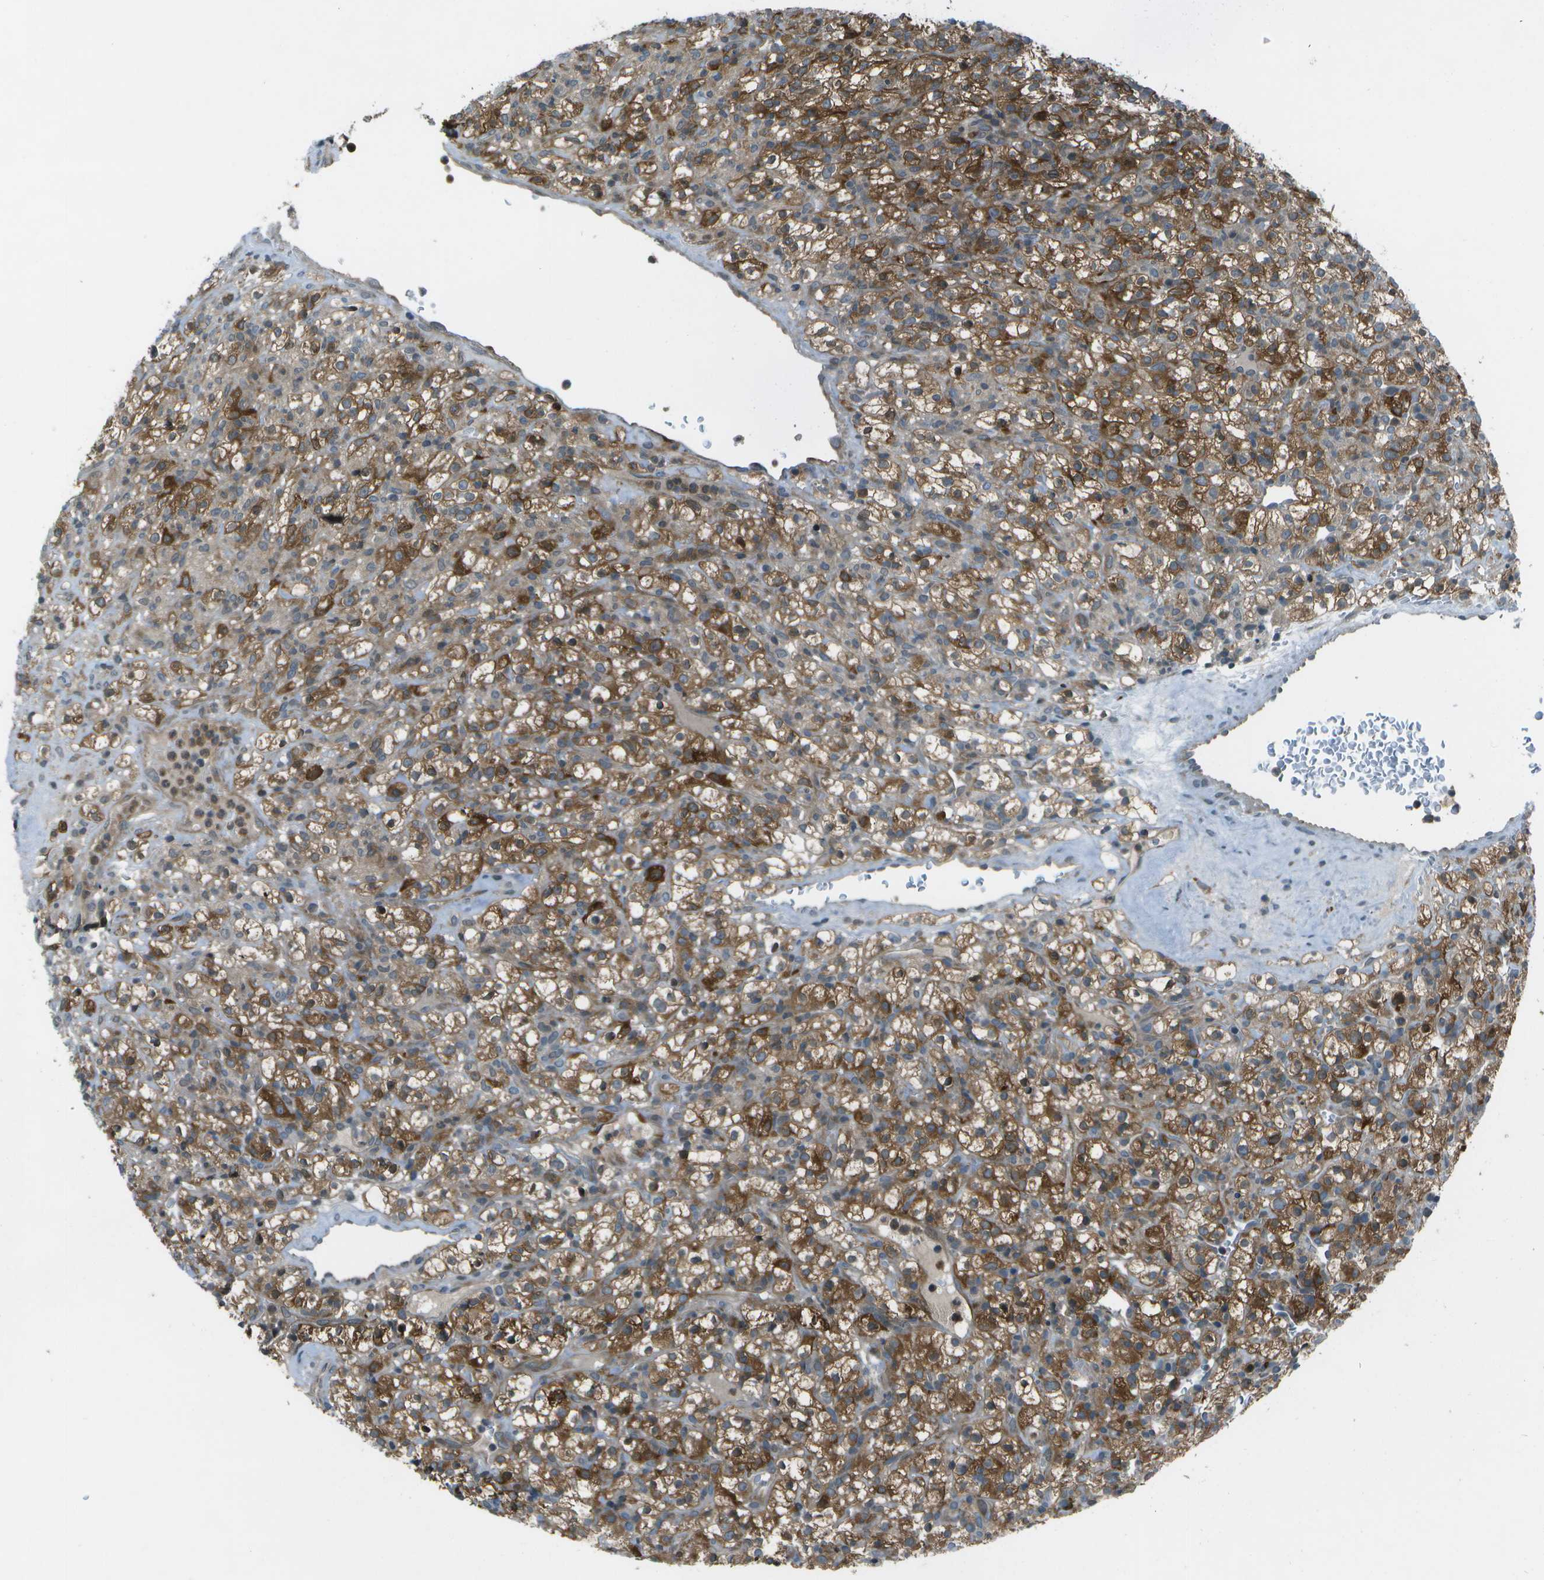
{"staining": {"intensity": "moderate", "quantity": ">75%", "location": "cytoplasmic/membranous"}, "tissue": "renal cancer", "cell_type": "Tumor cells", "image_type": "cancer", "snomed": [{"axis": "morphology", "description": "Normal tissue, NOS"}, {"axis": "morphology", "description": "Adenocarcinoma, NOS"}, {"axis": "topography", "description": "Kidney"}], "caption": "High-power microscopy captured an immunohistochemistry micrograph of renal cancer, revealing moderate cytoplasmic/membranous positivity in about >75% of tumor cells.", "gene": "TMEM19", "patient": {"sex": "female", "age": 72}}